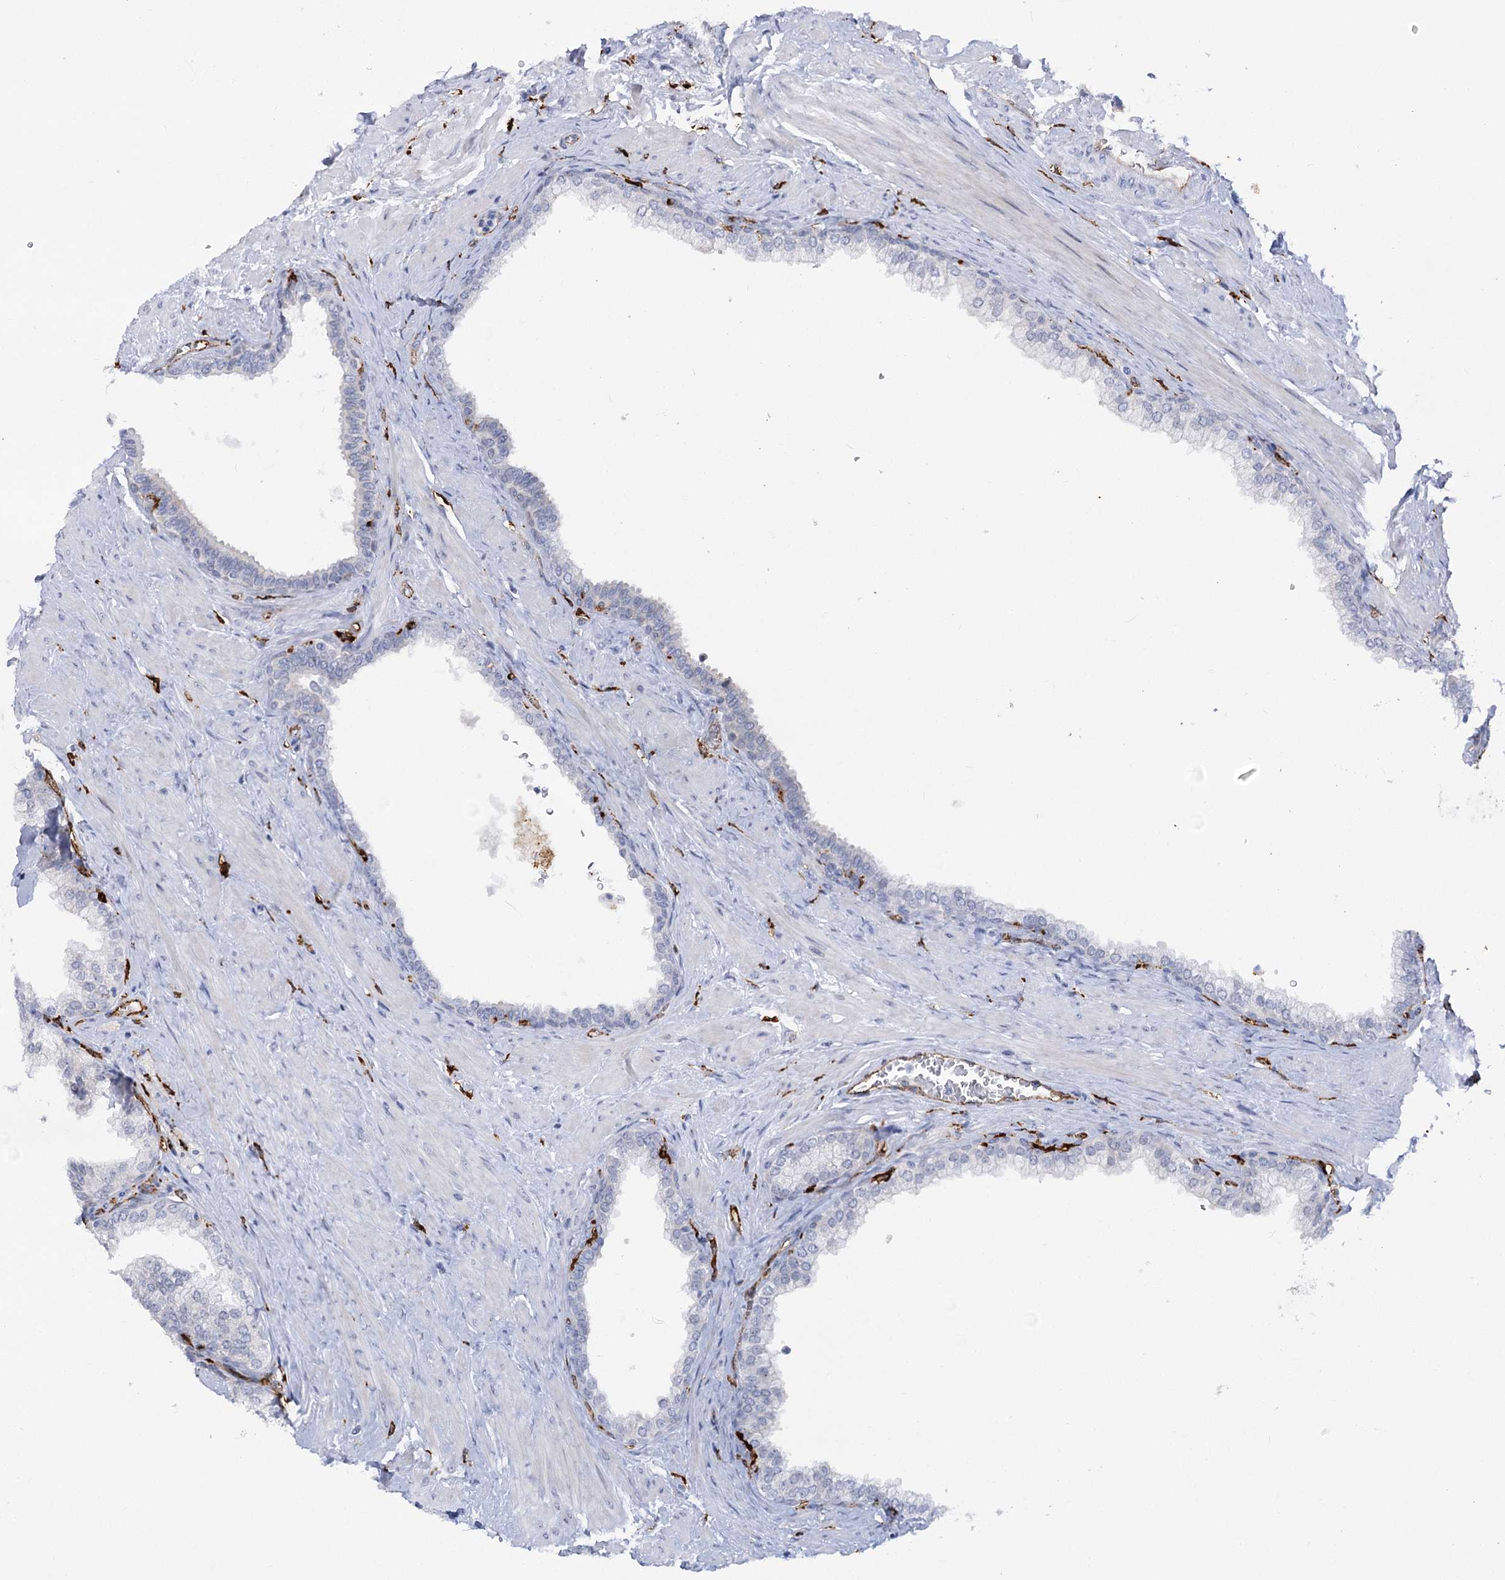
{"staining": {"intensity": "negative", "quantity": "none", "location": "none"}, "tissue": "prostate", "cell_type": "Glandular cells", "image_type": "normal", "snomed": [{"axis": "morphology", "description": "Normal tissue, NOS"}, {"axis": "morphology", "description": "Urothelial carcinoma, Low grade"}, {"axis": "topography", "description": "Urinary bladder"}, {"axis": "topography", "description": "Prostate"}], "caption": "Benign prostate was stained to show a protein in brown. There is no significant expression in glandular cells. (Stains: DAB (3,3'-diaminobenzidine) IHC with hematoxylin counter stain, Microscopy: brightfield microscopy at high magnification).", "gene": "PIWIL4", "patient": {"sex": "male", "age": 60}}